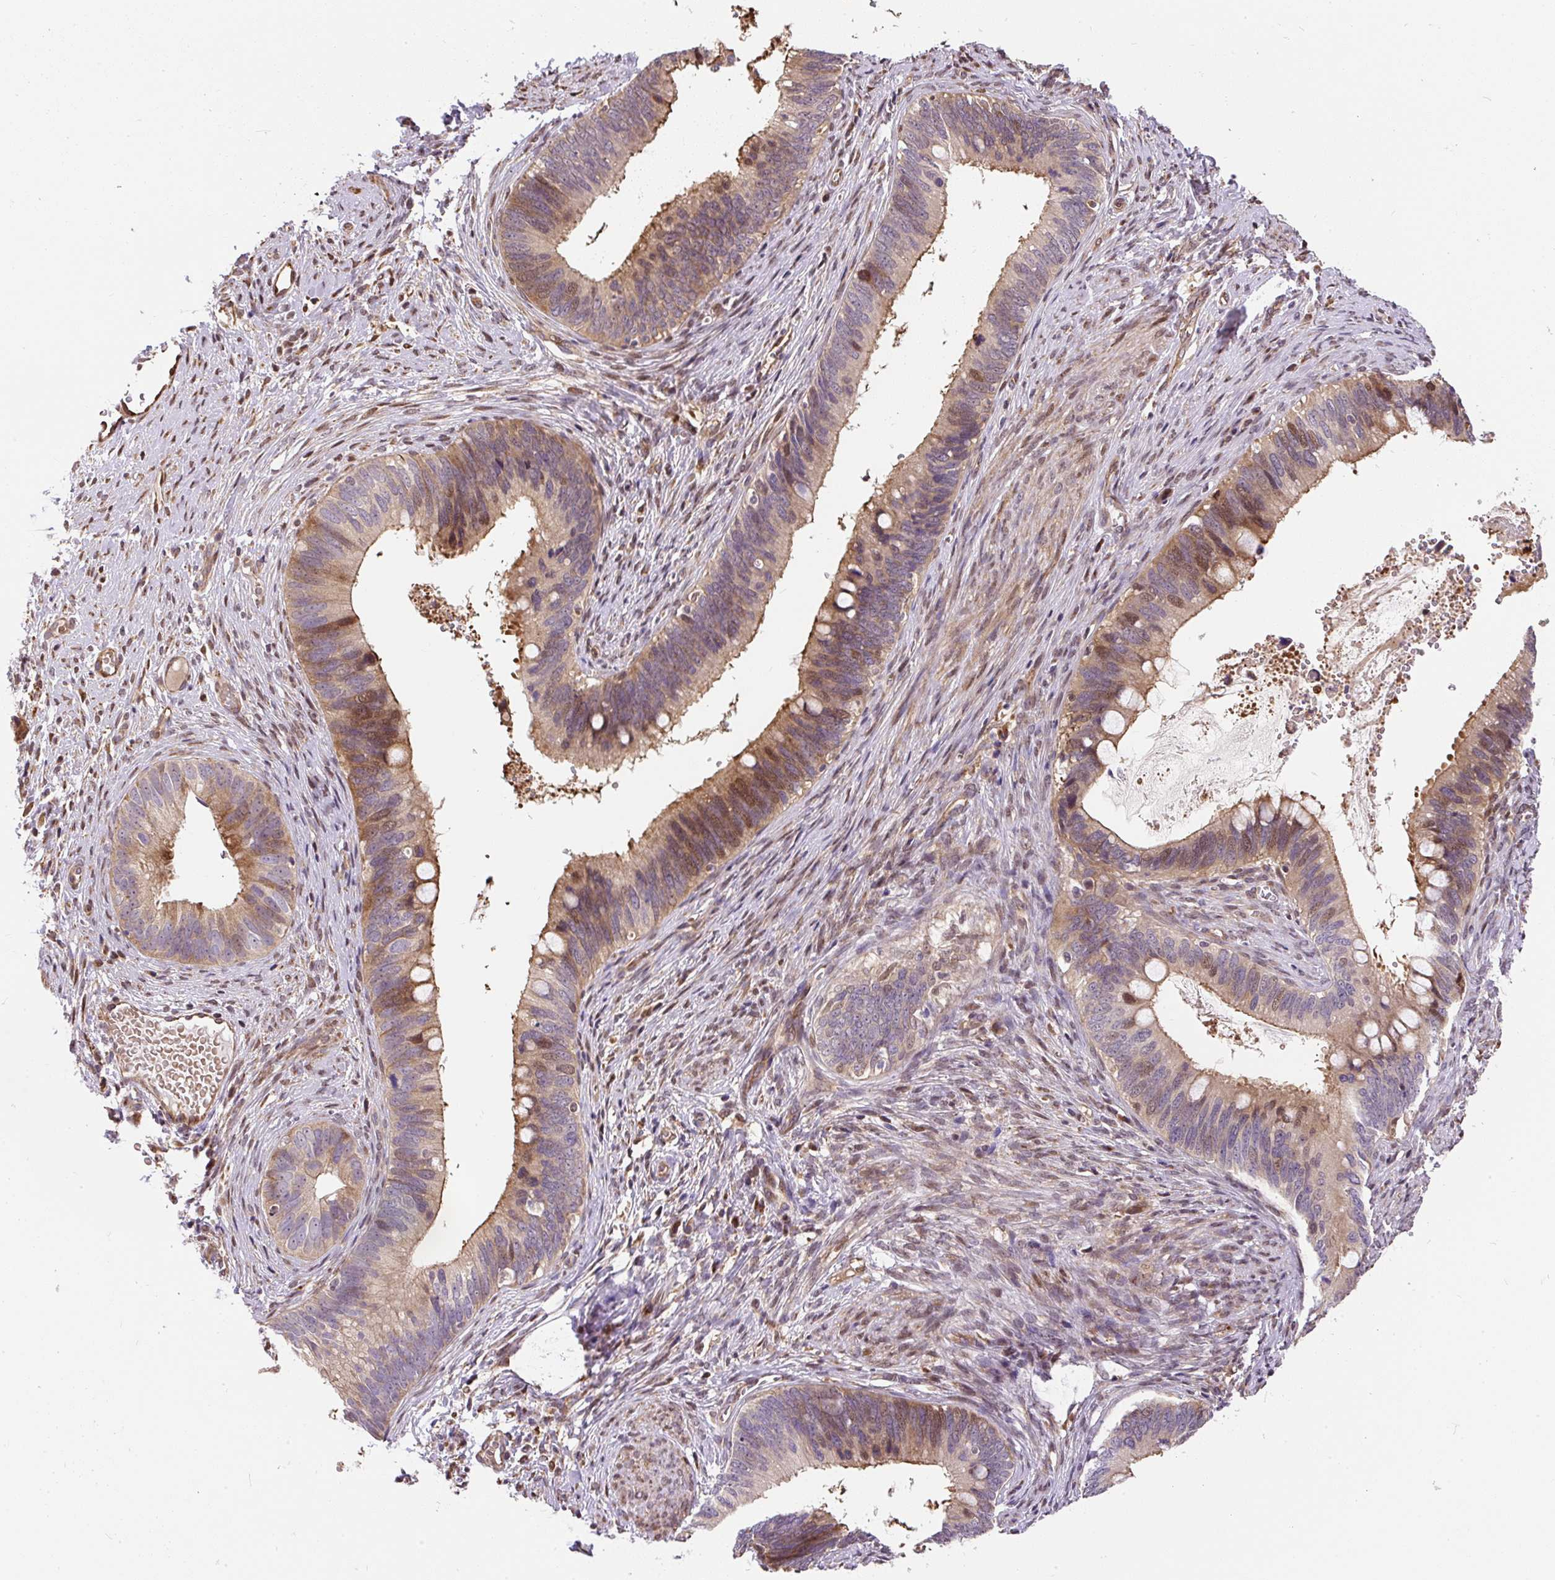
{"staining": {"intensity": "moderate", "quantity": "25%-75%", "location": "cytoplasmic/membranous,nuclear"}, "tissue": "cervical cancer", "cell_type": "Tumor cells", "image_type": "cancer", "snomed": [{"axis": "morphology", "description": "Adenocarcinoma, NOS"}, {"axis": "topography", "description": "Cervix"}], "caption": "DAB (3,3'-diaminobenzidine) immunohistochemical staining of human adenocarcinoma (cervical) exhibits moderate cytoplasmic/membranous and nuclear protein staining in about 25%-75% of tumor cells.", "gene": "PUS7L", "patient": {"sex": "female", "age": 42}}